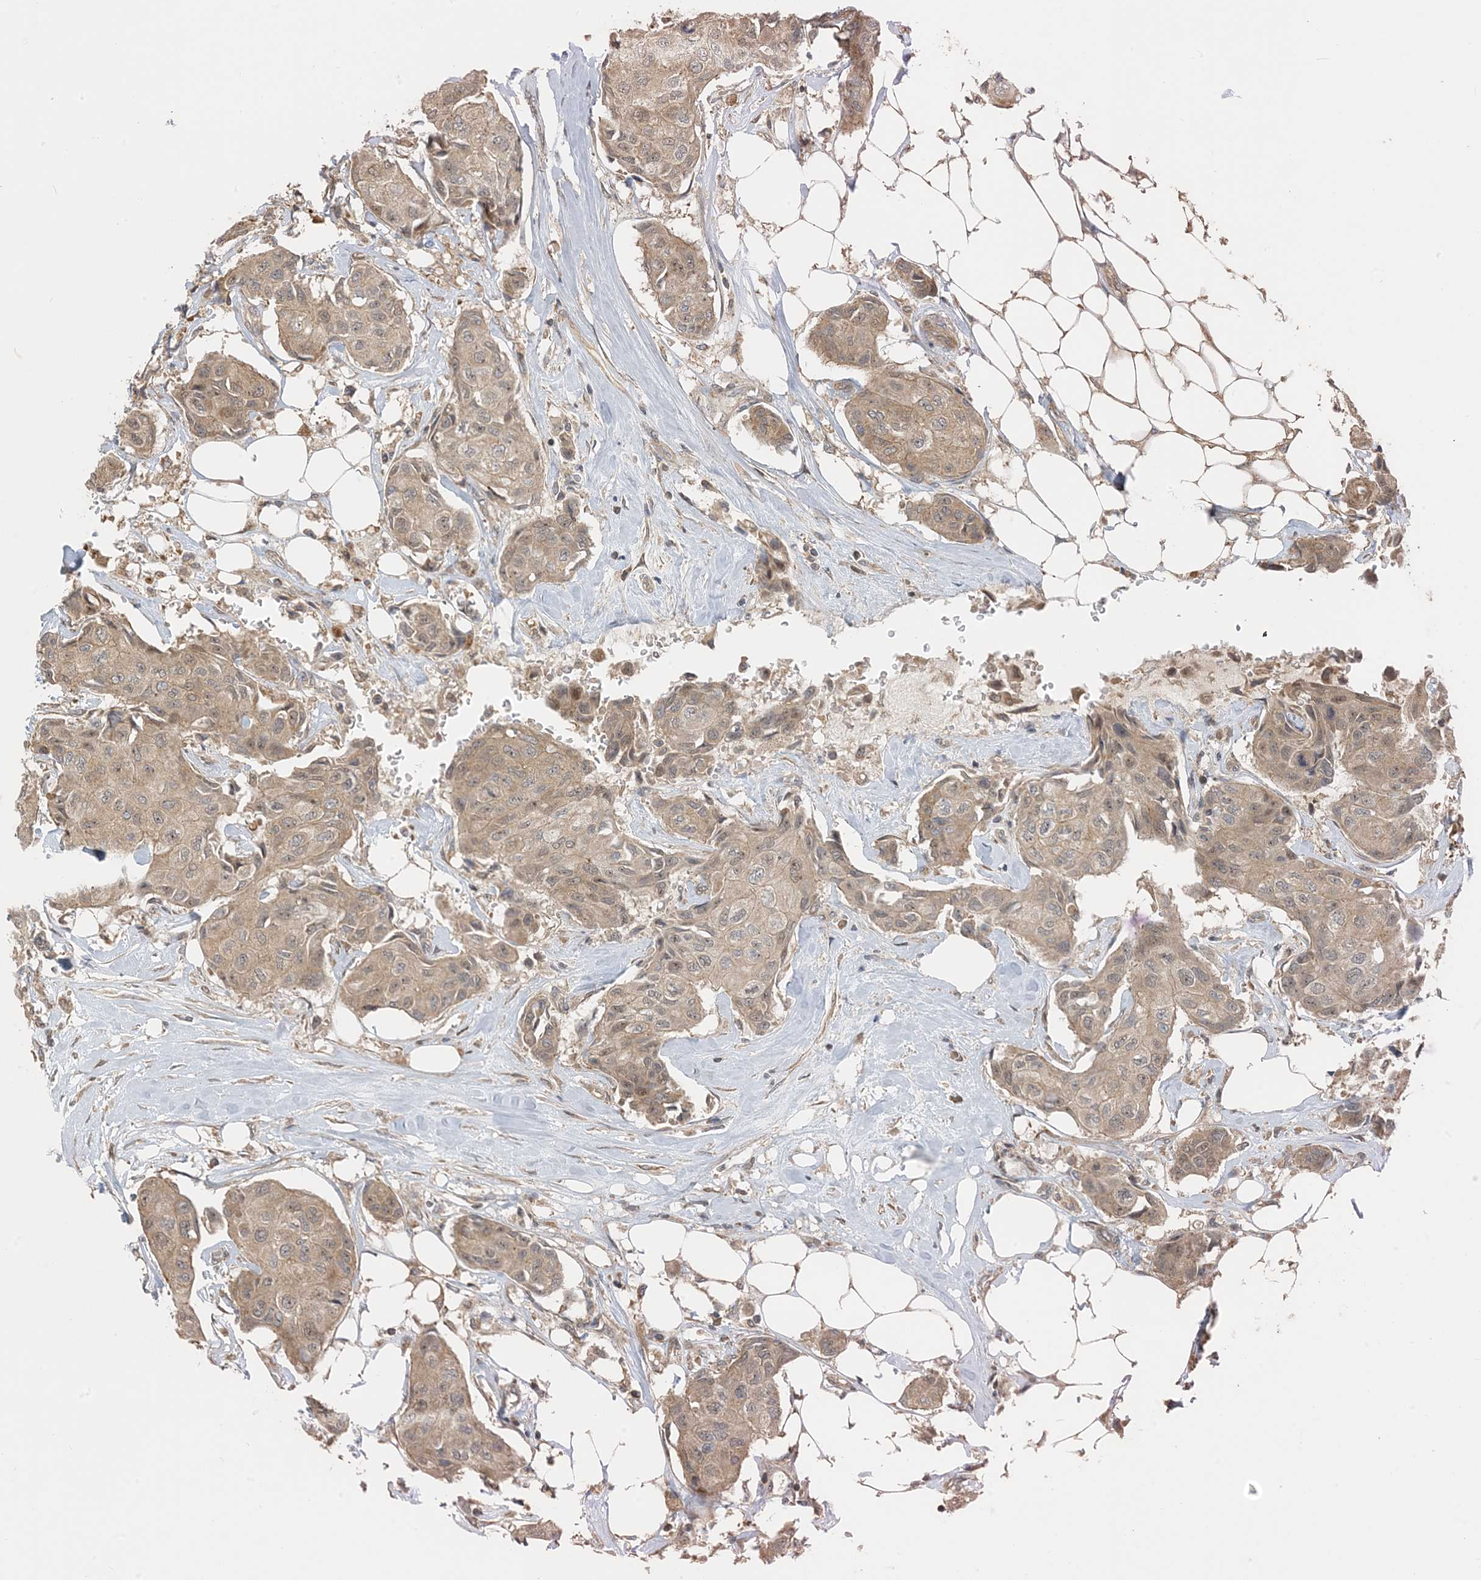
{"staining": {"intensity": "moderate", "quantity": ">75%", "location": "cytoplasmic/membranous"}, "tissue": "breast cancer", "cell_type": "Tumor cells", "image_type": "cancer", "snomed": [{"axis": "morphology", "description": "Duct carcinoma"}, {"axis": "topography", "description": "Breast"}], "caption": "Immunohistochemical staining of human breast cancer shows moderate cytoplasmic/membranous protein expression in approximately >75% of tumor cells.", "gene": "ZBTB3", "patient": {"sex": "female", "age": 80}}